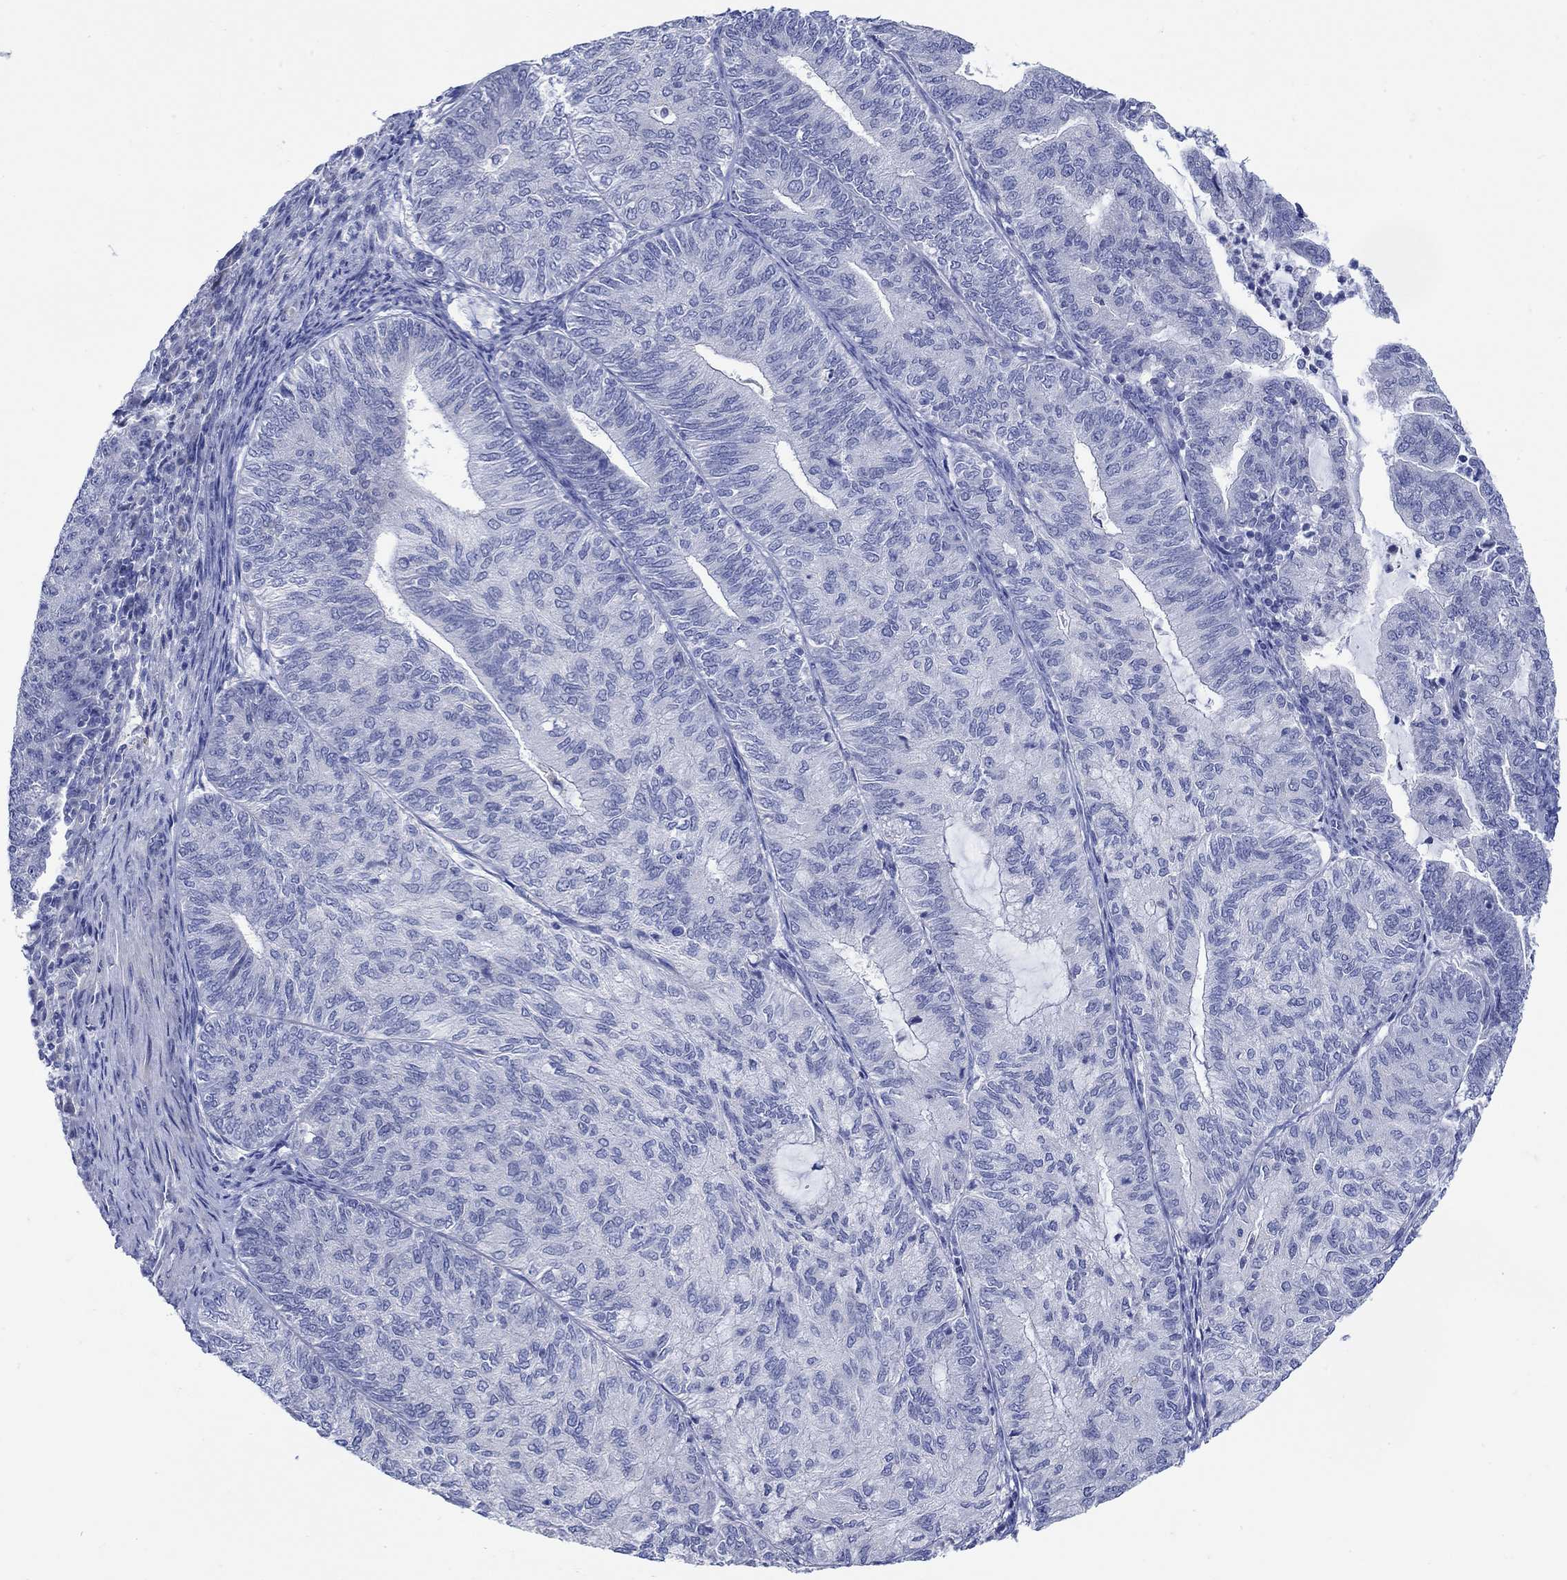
{"staining": {"intensity": "negative", "quantity": "none", "location": "none"}, "tissue": "endometrial cancer", "cell_type": "Tumor cells", "image_type": "cancer", "snomed": [{"axis": "morphology", "description": "Adenocarcinoma, NOS"}, {"axis": "topography", "description": "Endometrium"}], "caption": "The IHC photomicrograph has no significant expression in tumor cells of adenocarcinoma (endometrial) tissue.", "gene": "KRT222", "patient": {"sex": "female", "age": 82}}